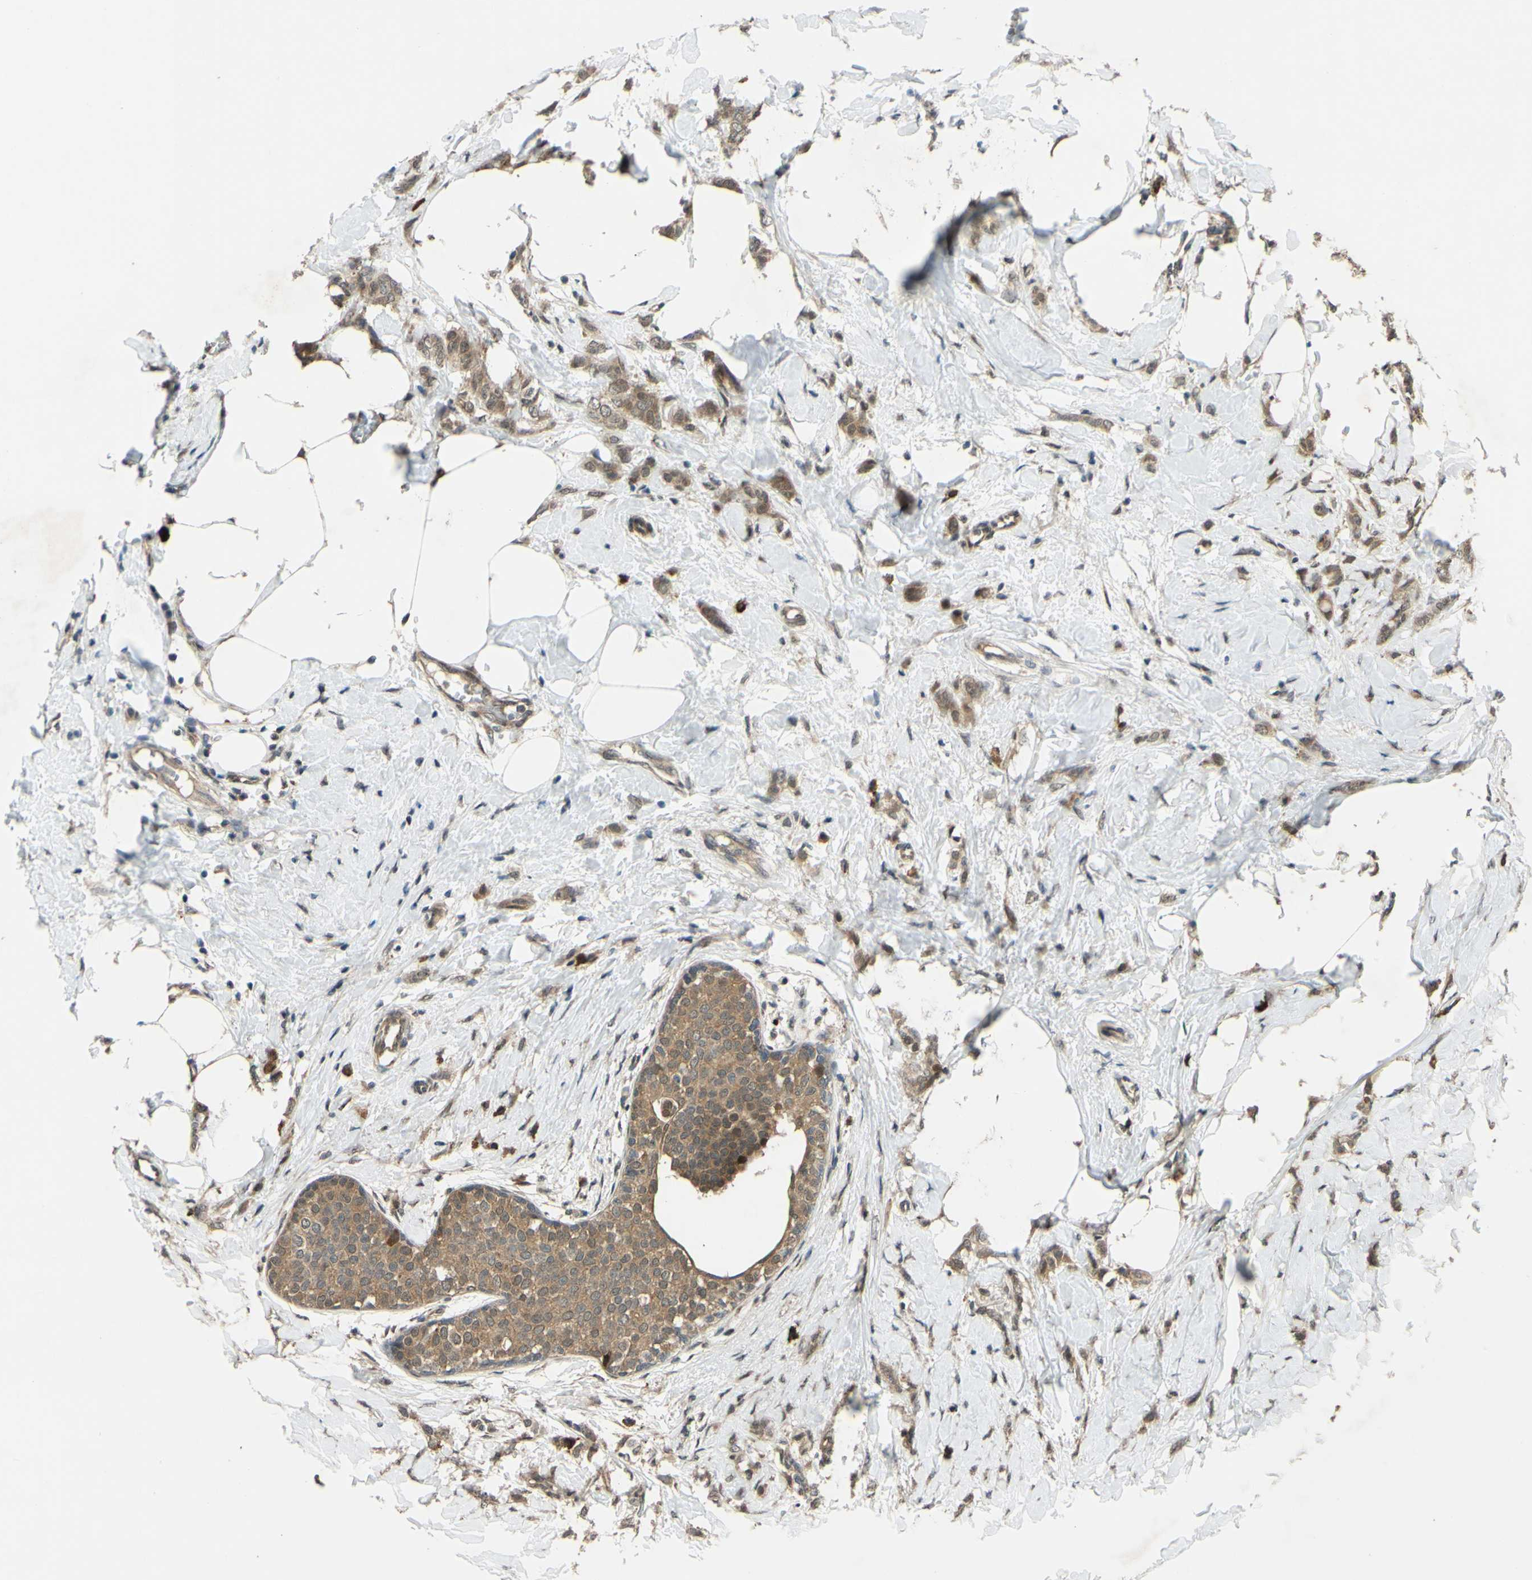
{"staining": {"intensity": "moderate", "quantity": ">75%", "location": "cytoplasmic/membranous"}, "tissue": "breast cancer", "cell_type": "Tumor cells", "image_type": "cancer", "snomed": [{"axis": "morphology", "description": "Lobular carcinoma, in situ"}, {"axis": "morphology", "description": "Lobular carcinoma"}, {"axis": "topography", "description": "Breast"}], "caption": "Moderate cytoplasmic/membranous positivity for a protein is identified in about >75% of tumor cells of breast cancer (lobular carcinoma) using immunohistochemistry.", "gene": "ABCC8", "patient": {"sex": "female", "age": 41}}